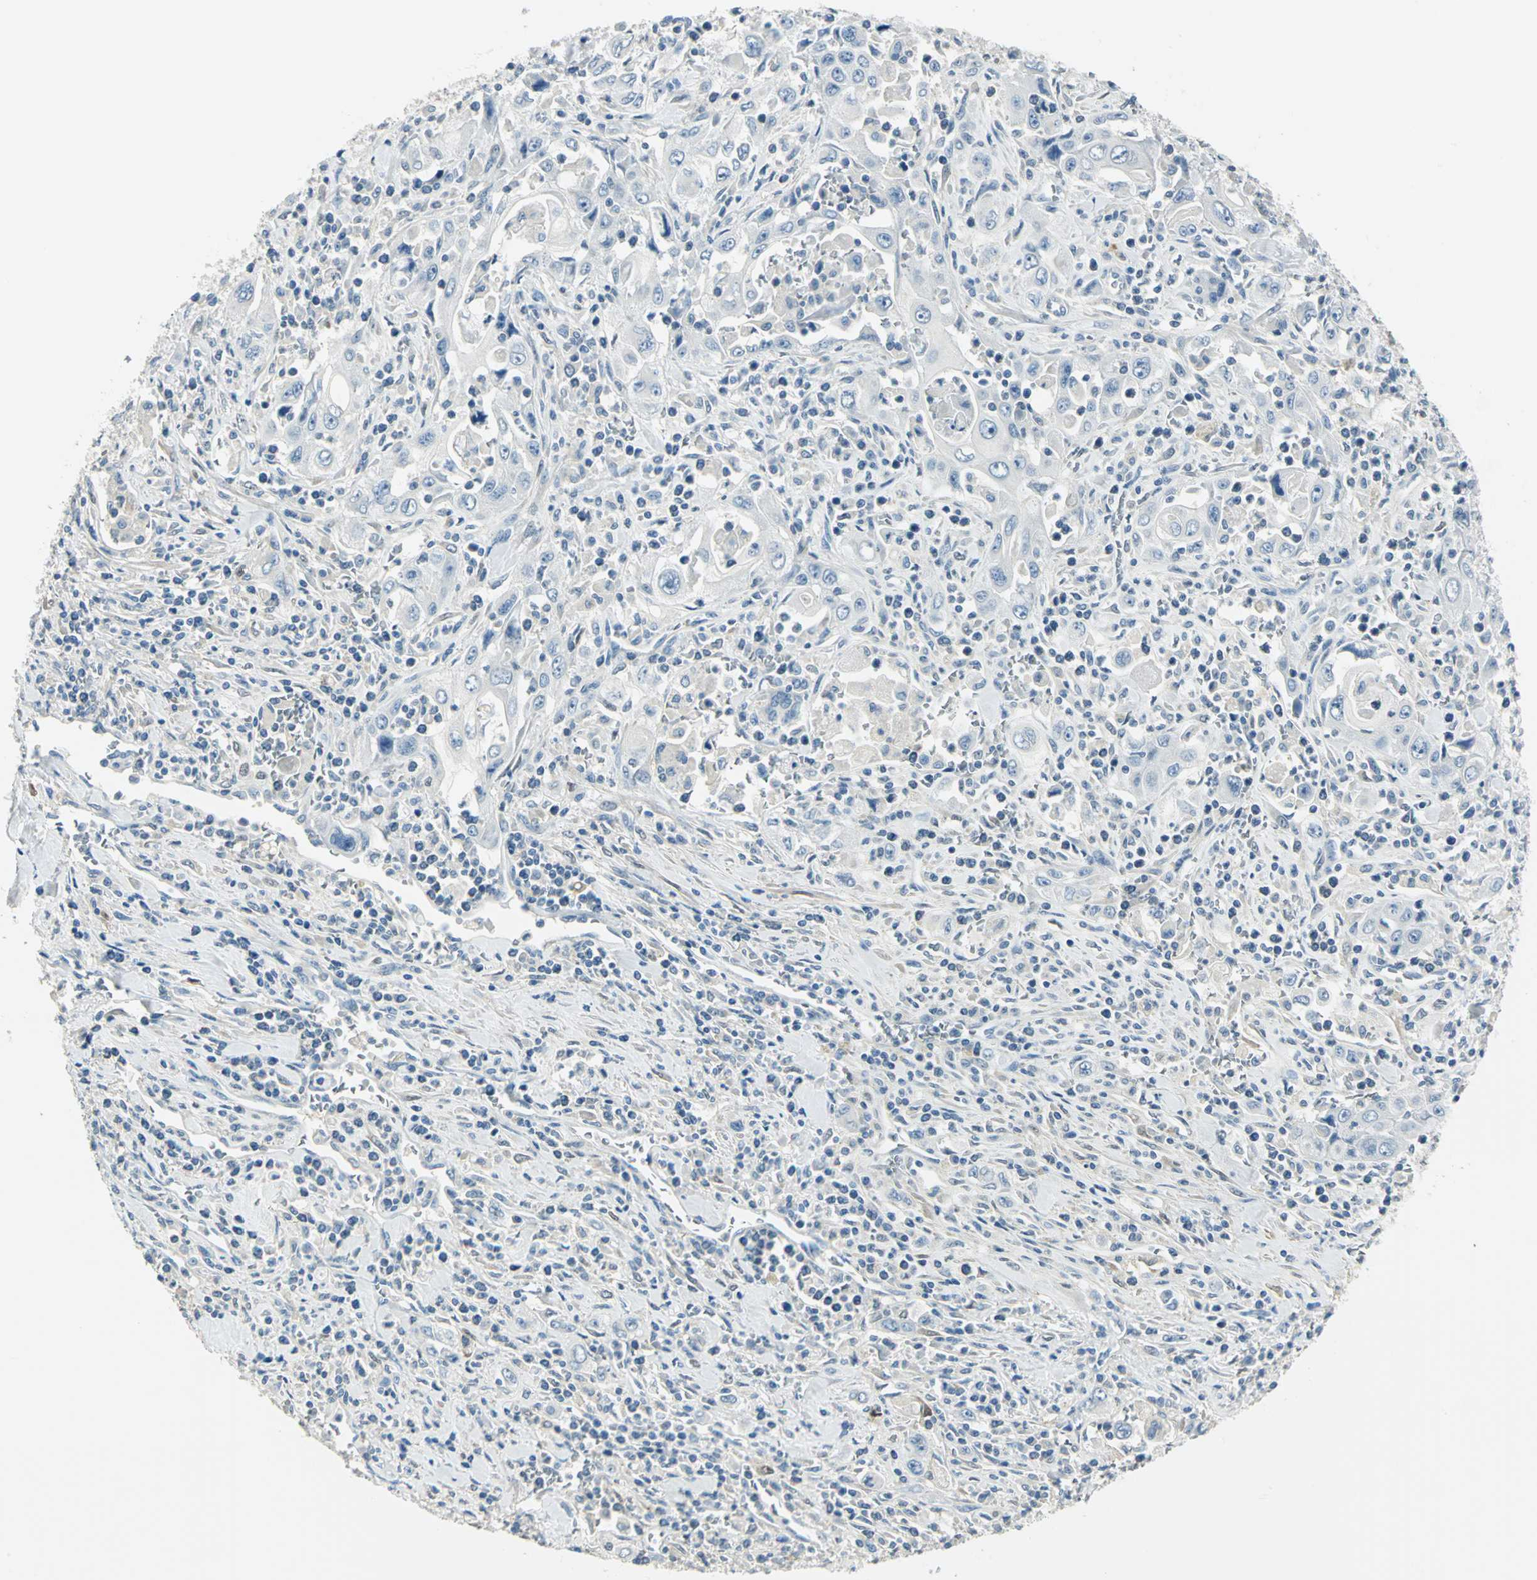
{"staining": {"intensity": "negative", "quantity": "none", "location": "none"}, "tissue": "pancreatic cancer", "cell_type": "Tumor cells", "image_type": "cancer", "snomed": [{"axis": "morphology", "description": "Adenocarcinoma, NOS"}, {"axis": "topography", "description": "Pancreas"}], "caption": "IHC histopathology image of pancreatic adenocarcinoma stained for a protein (brown), which displays no staining in tumor cells.", "gene": "UCHL1", "patient": {"sex": "male", "age": 70}}